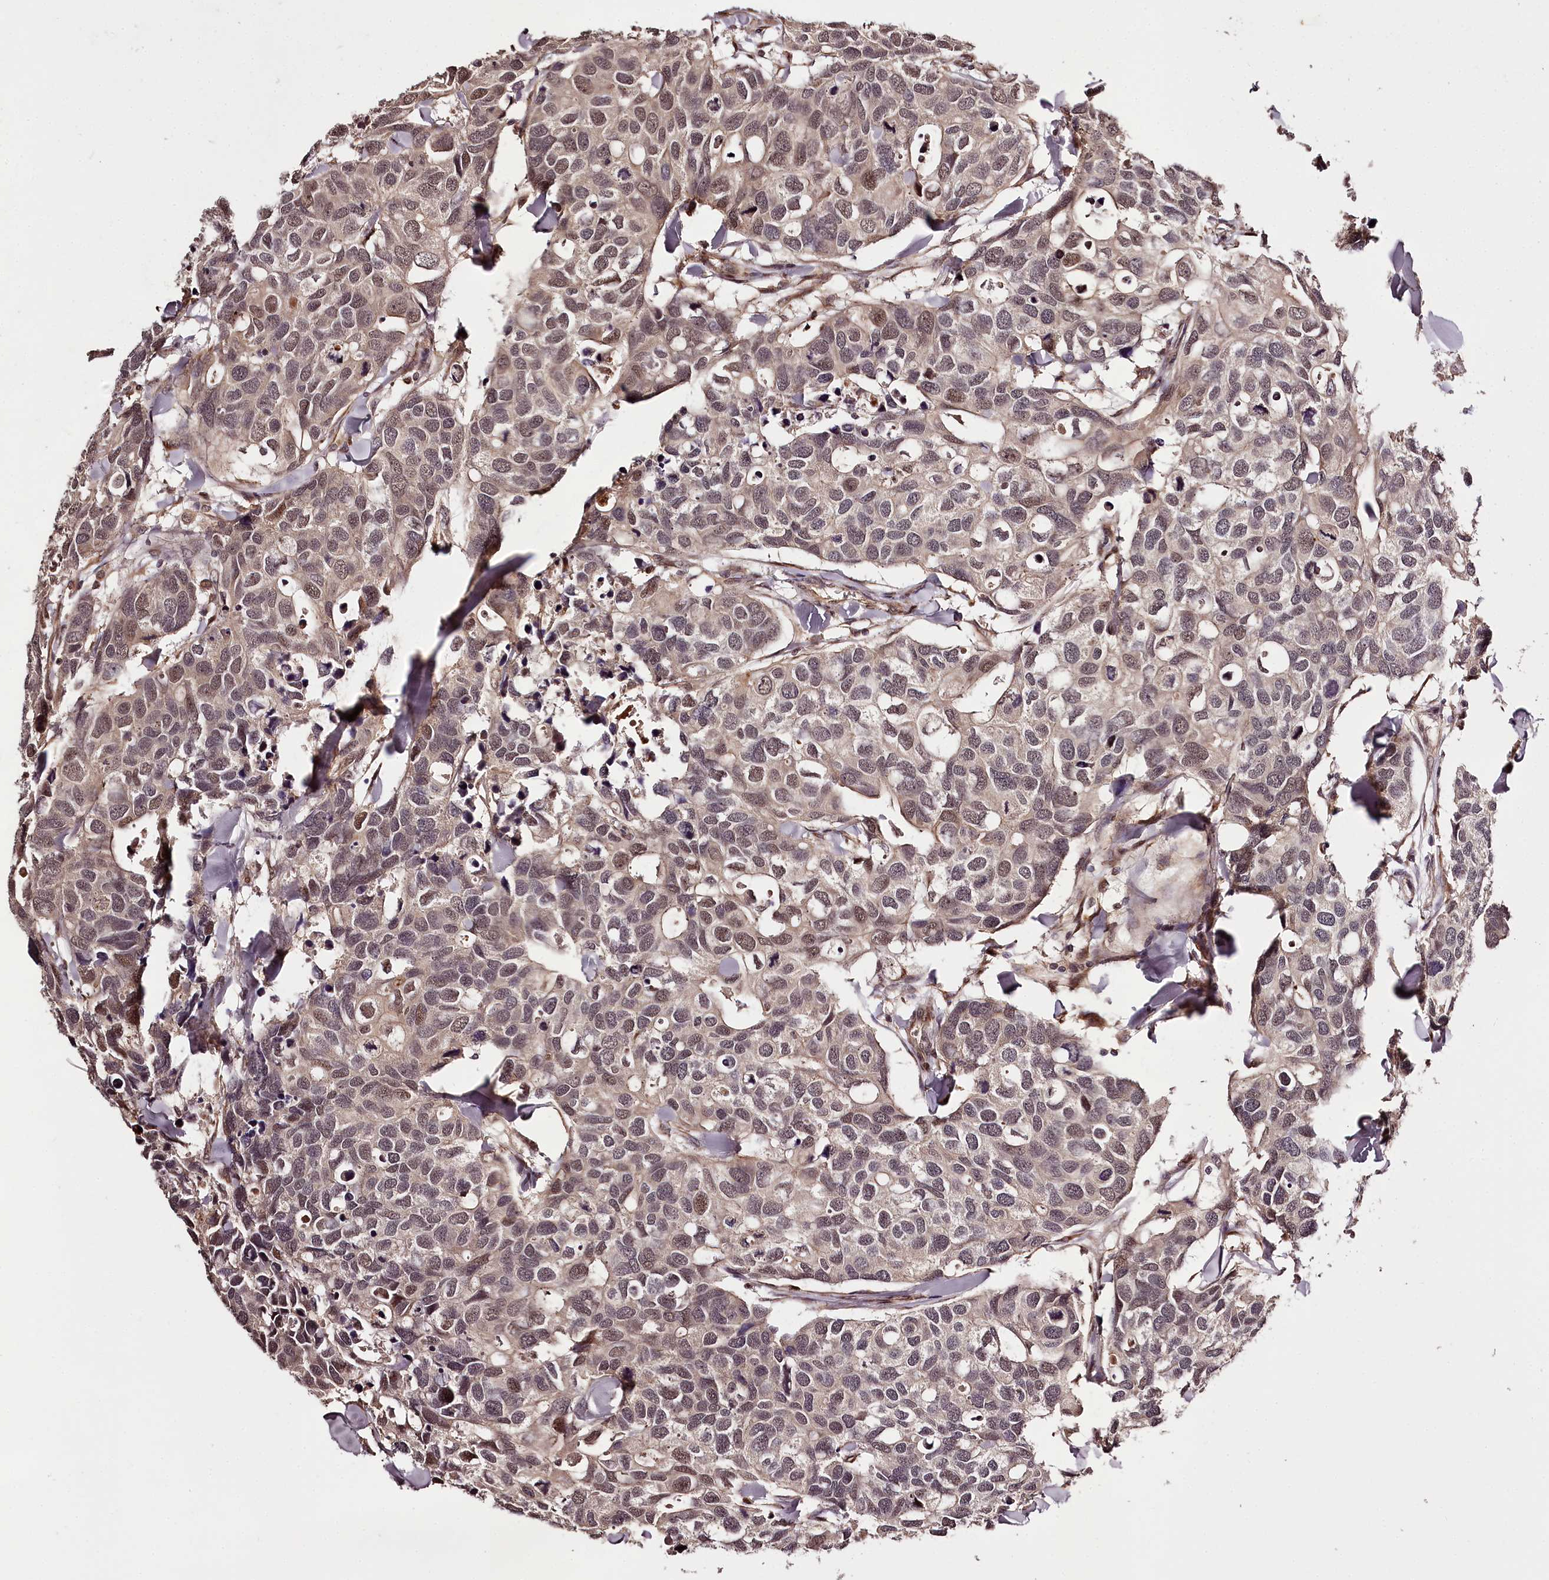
{"staining": {"intensity": "moderate", "quantity": "<25%", "location": "nuclear"}, "tissue": "breast cancer", "cell_type": "Tumor cells", "image_type": "cancer", "snomed": [{"axis": "morphology", "description": "Duct carcinoma"}, {"axis": "topography", "description": "Breast"}], "caption": "This image reveals IHC staining of human invasive ductal carcinoma (breast), with low moderate nuclear positivity in approximately <25% of tumor cells.", "gene": "MAML3", "patient": {"sex": "female", "age": 83}}